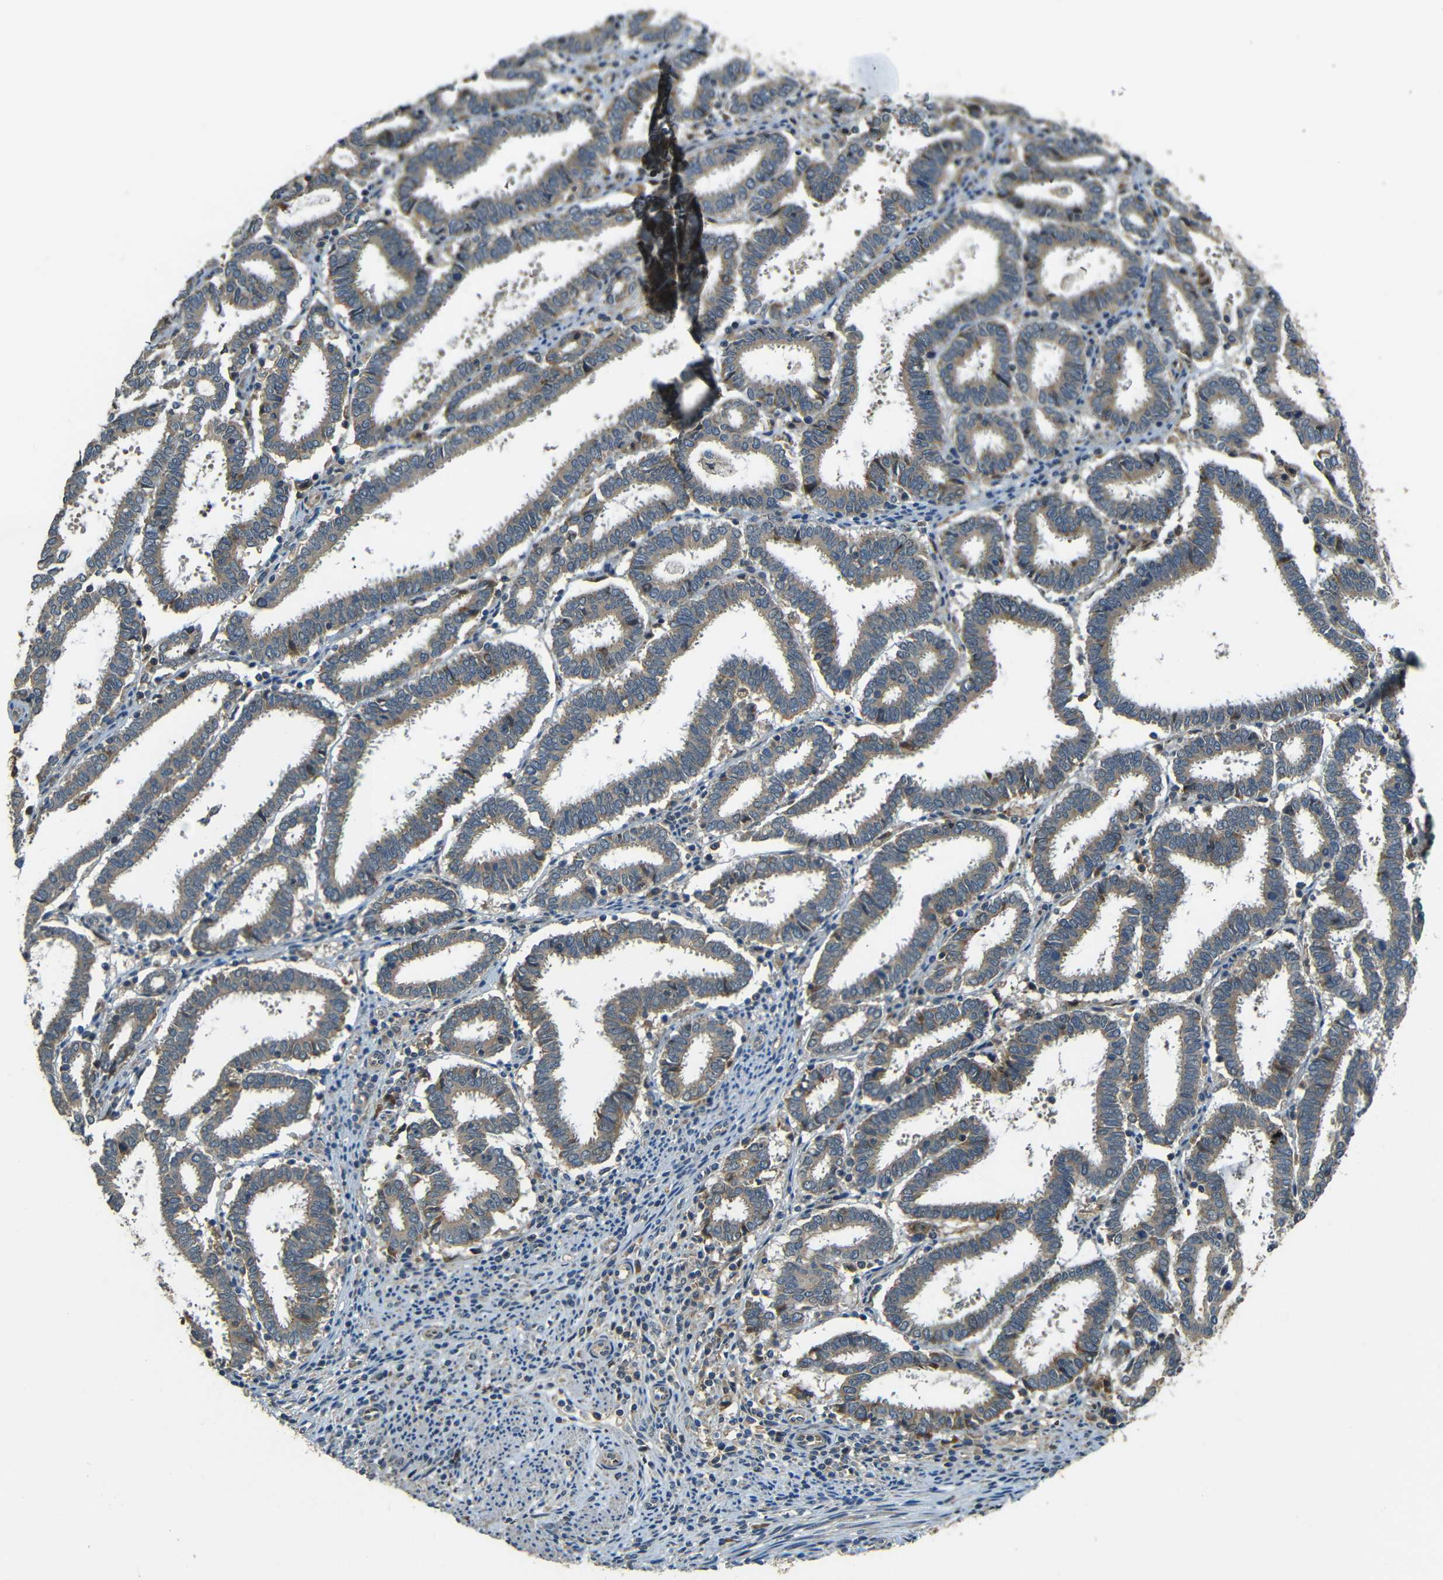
{"staining": {"intensity": "weak", "quantity": ">75%", "location": "cytoplasmic/membranous"}, "tissue": "endometrial cancer", "cell_type": "Tumor cells", "image_type": "cancer", "snomed": [{"axis": "morphology", "description": "Adenocarcinoma, NOS"}, {"axis": "topography", "description": "Uterus"}], "caption": "Immunohistochemical staining of human endometrial adenocarcinoma displays low levels of weak cytoplasmic/membranous staining in approximately >75% of tumor cells.", "gene": "FNDC3A", "patient": {"sex": "female", "age": 83}}